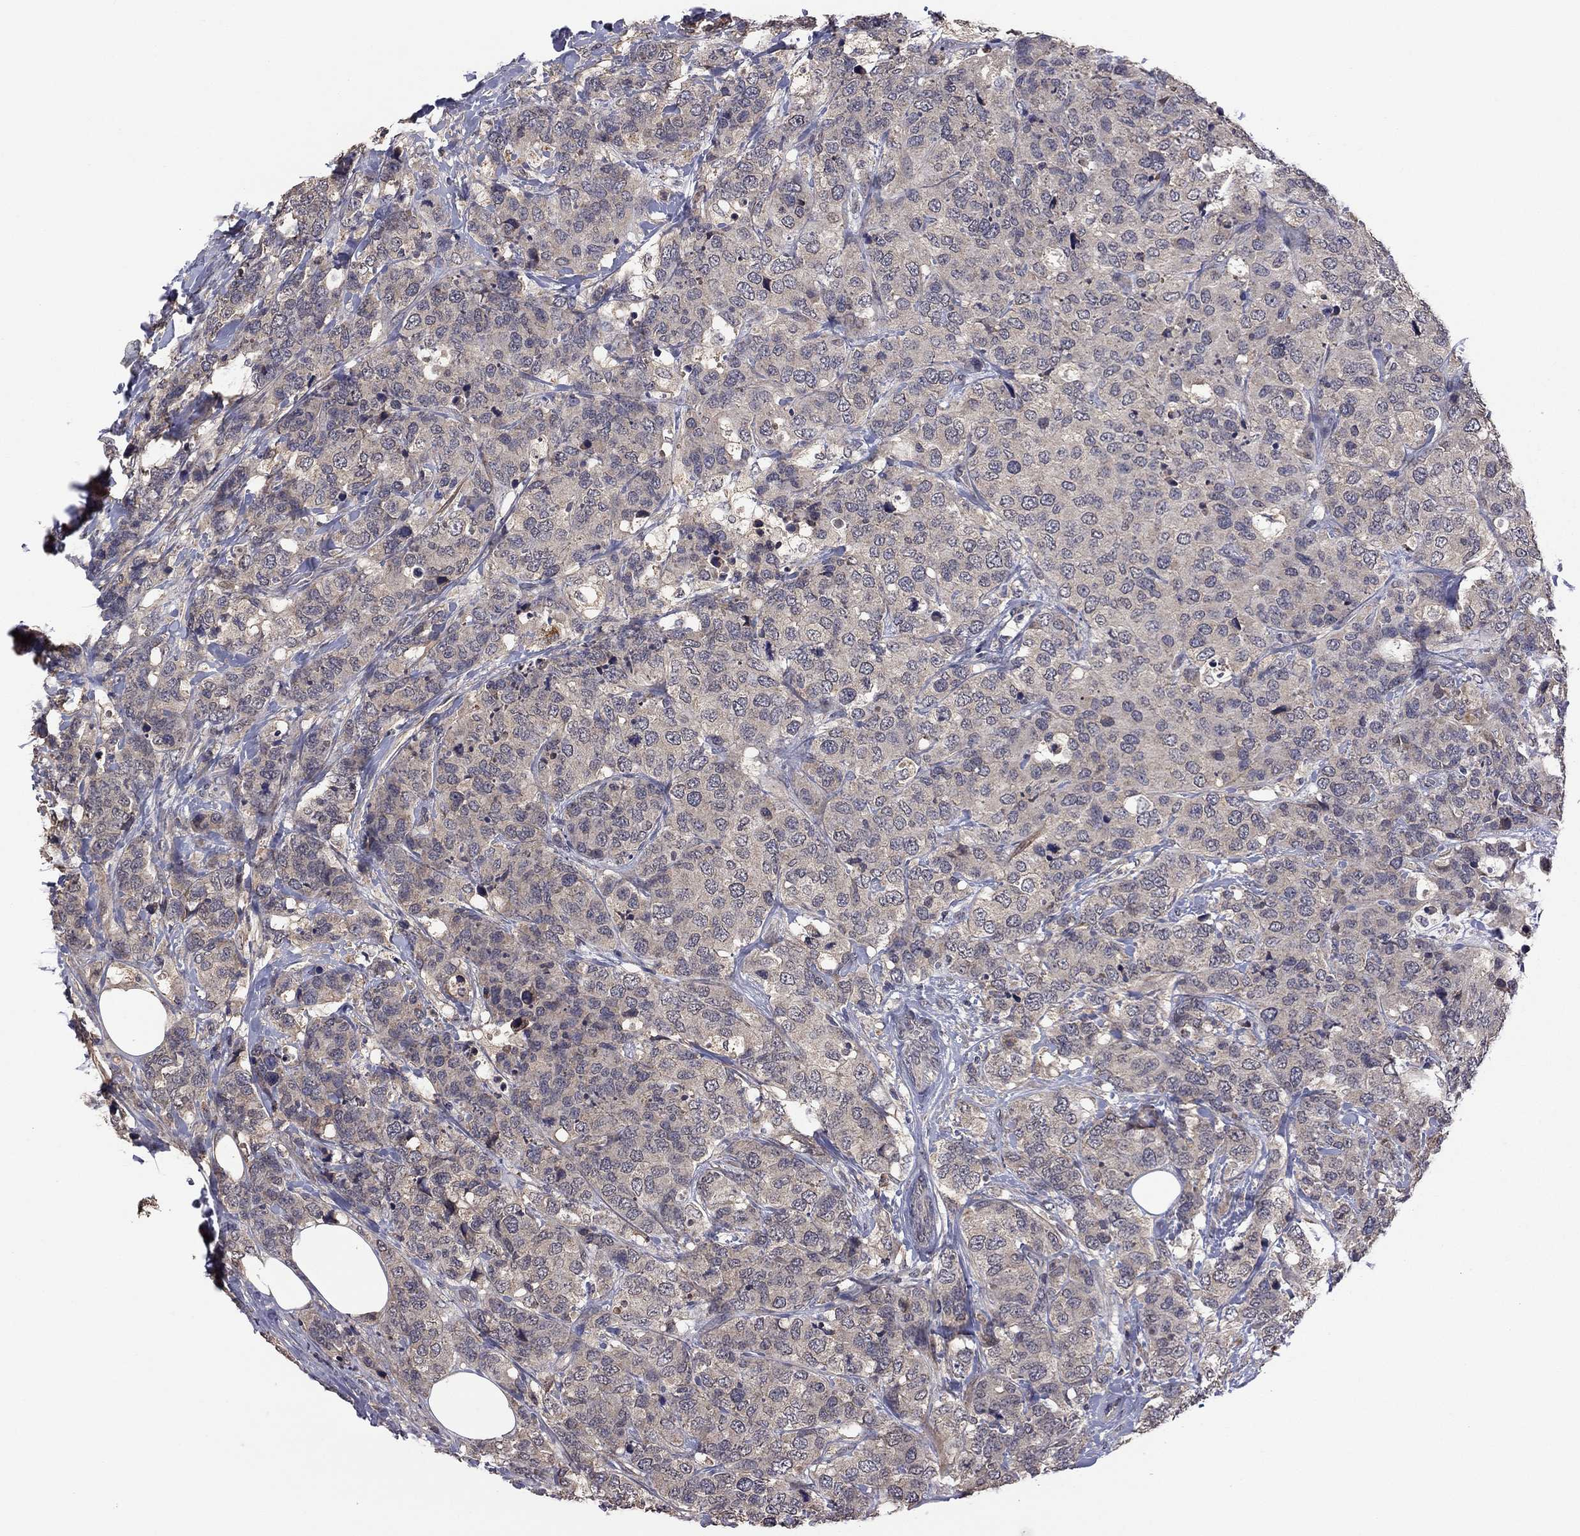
{"staining": {"intensity": "weak", "quantity": "25%-75%", "location": "cytoplasmic/membranous"}, "tissue": "breast cancer", "cell_type": "Tumor cells", "image_type": "cancer", "snomed": [{"axis": "morphology", "description": "Lobular carcinoma"}, {"axis": "topography", "description": "Breast"}], "caption": "Brown immunohistochemical staining in human breast cancer (lobular carcinoma) demonstrates weak cytoplasmic/membranous positivity in approximately 25%-75% of tumor cells. (DAB IHC with brightfield microscopy, high magnification).", "gene": "TSNARE1", "patient": {"sex": "female", "age": 59}}